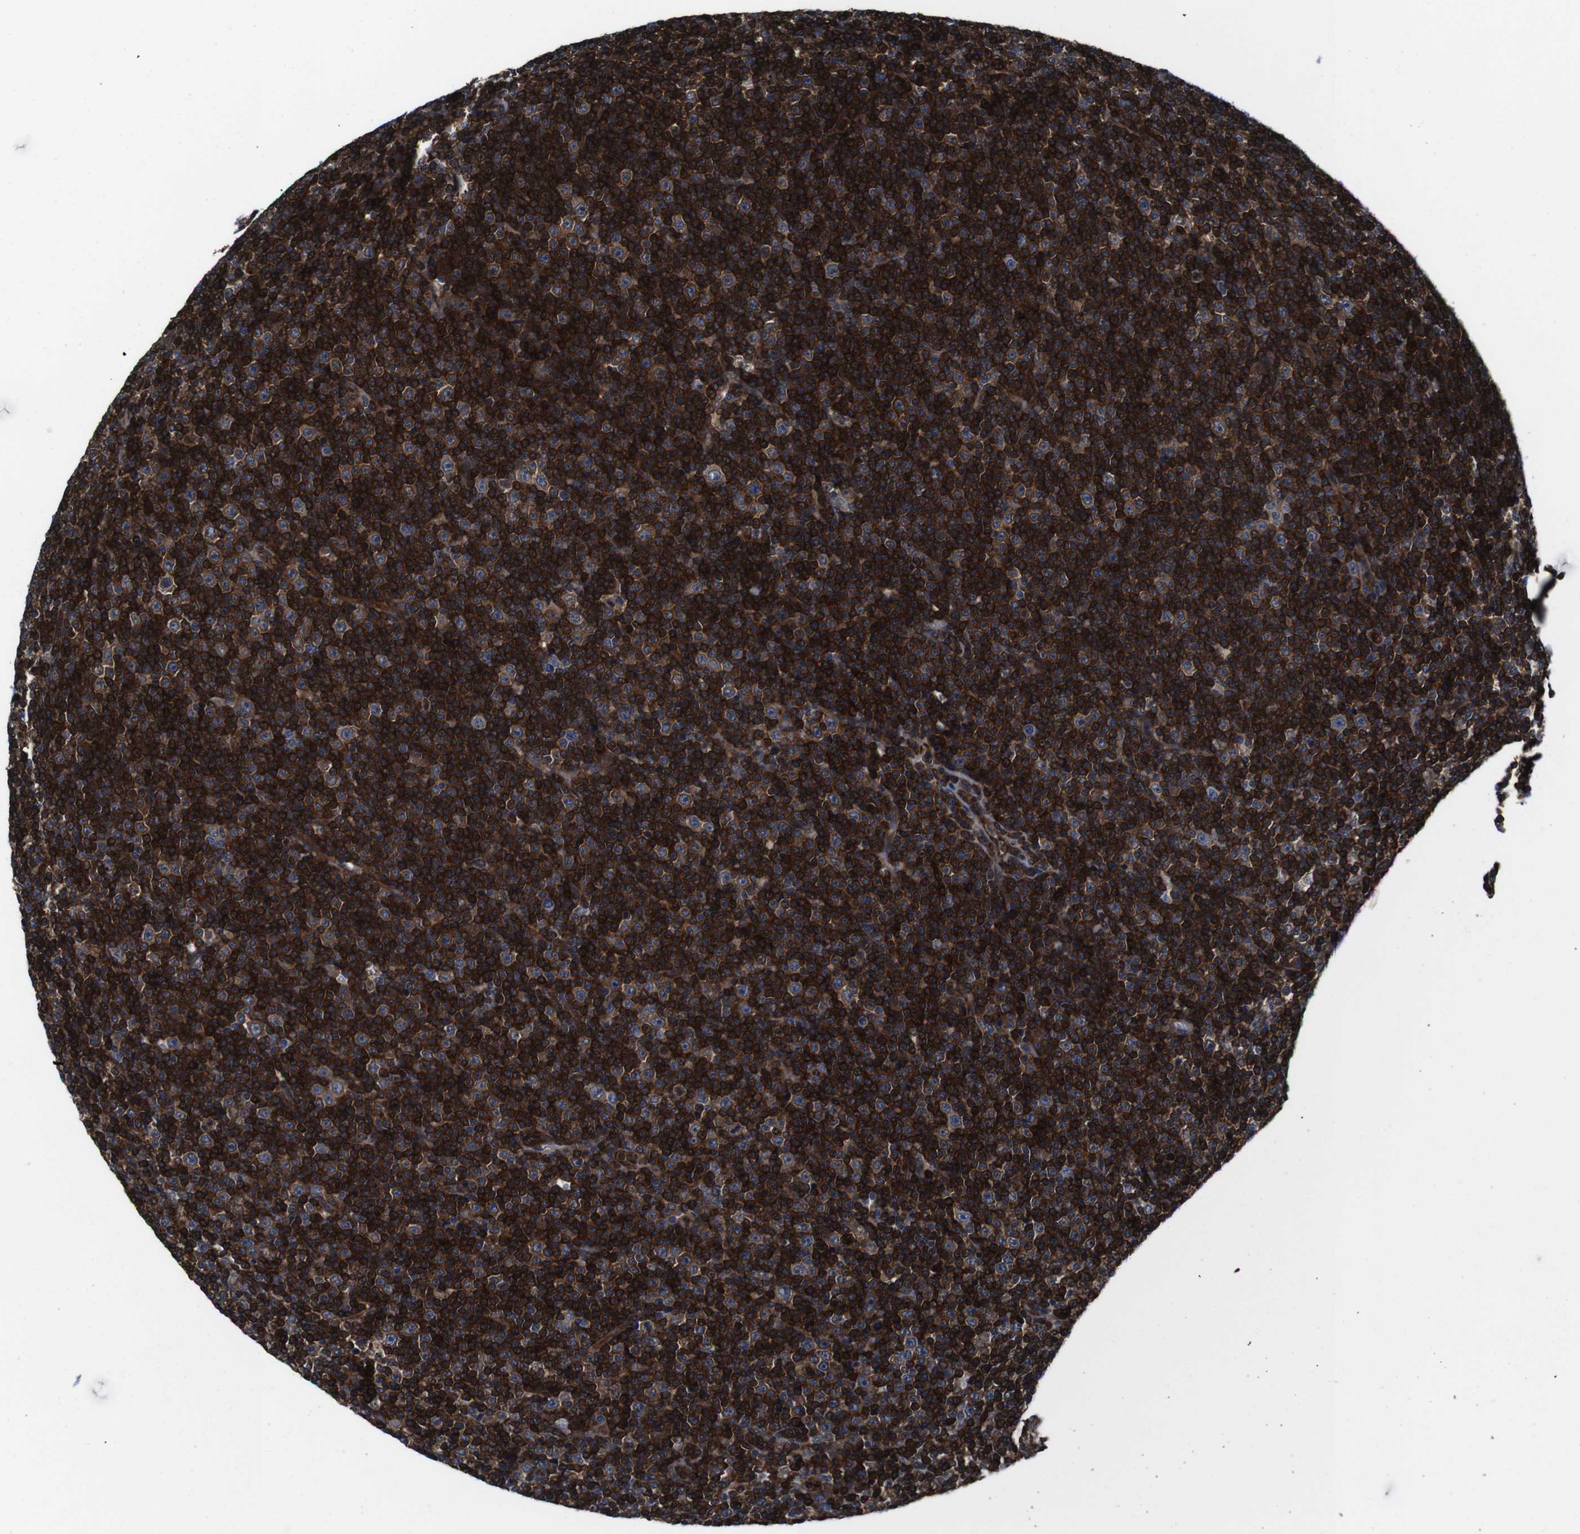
{"staining": {"intensity": "strong", "quantity": ">75%", "location": "cytoplasmic/membranous"}, "tissue": "lymphoma", "cell_type": "Tumor cells", "image_type": "cancer", "snomed": [{"axis": "morphology", "description": "Malignant lymphoma, non-Hodgkin's type, Low grade"}, {"axis": "topography", "description": "Lymph node"}], "caption": "Brown immunohistochemical staining in low-grade malignant lymphoma, non-Hodgkin's type exhibits strong cytoplasmic/membranous staining in about >75% of tumor cells.", "gene": "EIF4A2", "patient": {"sex": "female", "age": 67}}